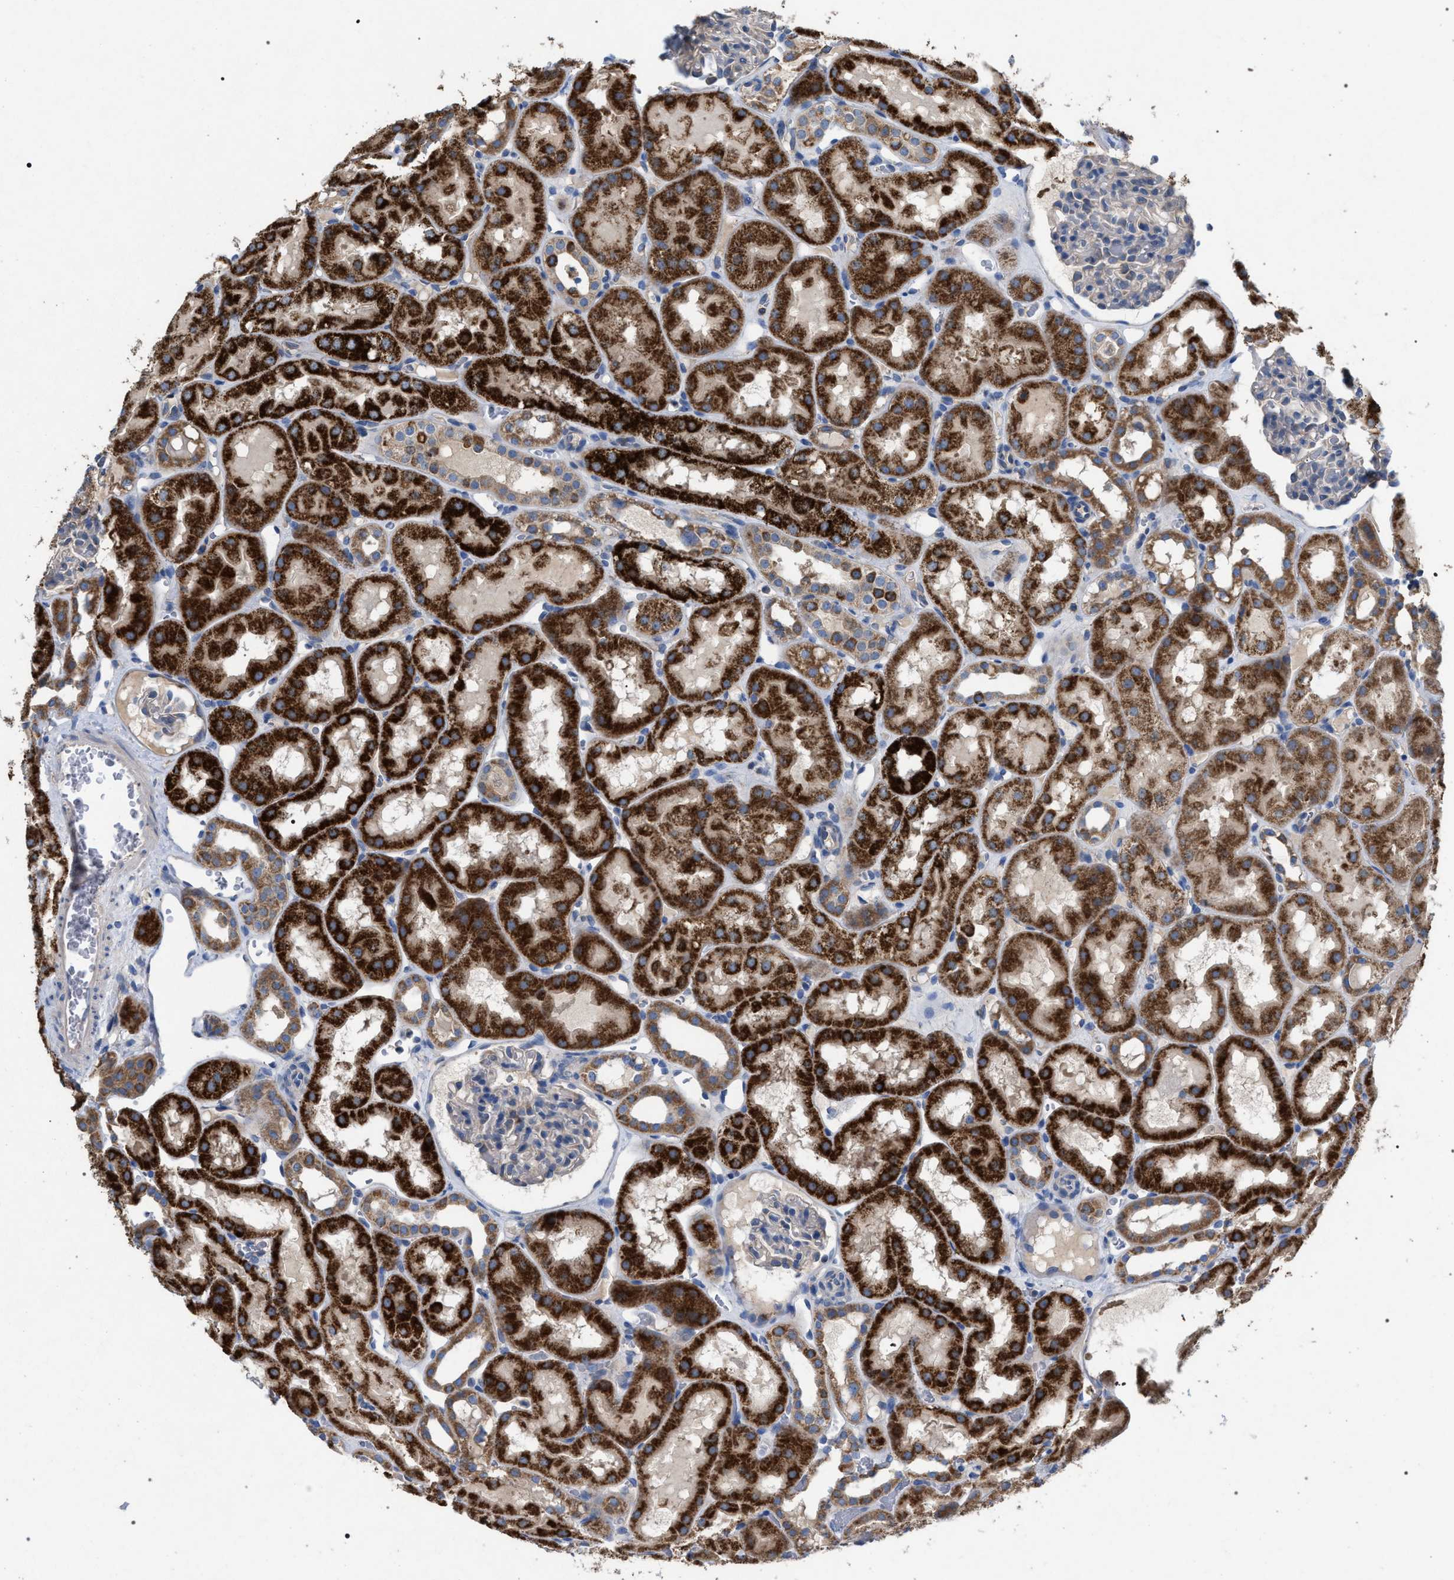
{"staining": {"intensity": "moderate", "quantity": "<25%", "location": "cytoplasmic/membranous"}, "tissue": "kidney", "cell_type": "Cells in glomeruli", "image_type": "normal", "snomed": [{"axis": "morphology", "description": "Normal tissue, NOS"}, {"axis": "topography", "description": "Kidney"}, {"axis": "topography", "description": "Urinary bladder"}], "caption": "This histopathology image exhibits immunohistochemistry (IHC) staining of unremarkable human kidney, with low moderate cytoplasmic/membranous expression in approximately <25% of cells in glomeruli.", "gene": "VPS13A", "patient": {"sex": "male", "age": 16}}